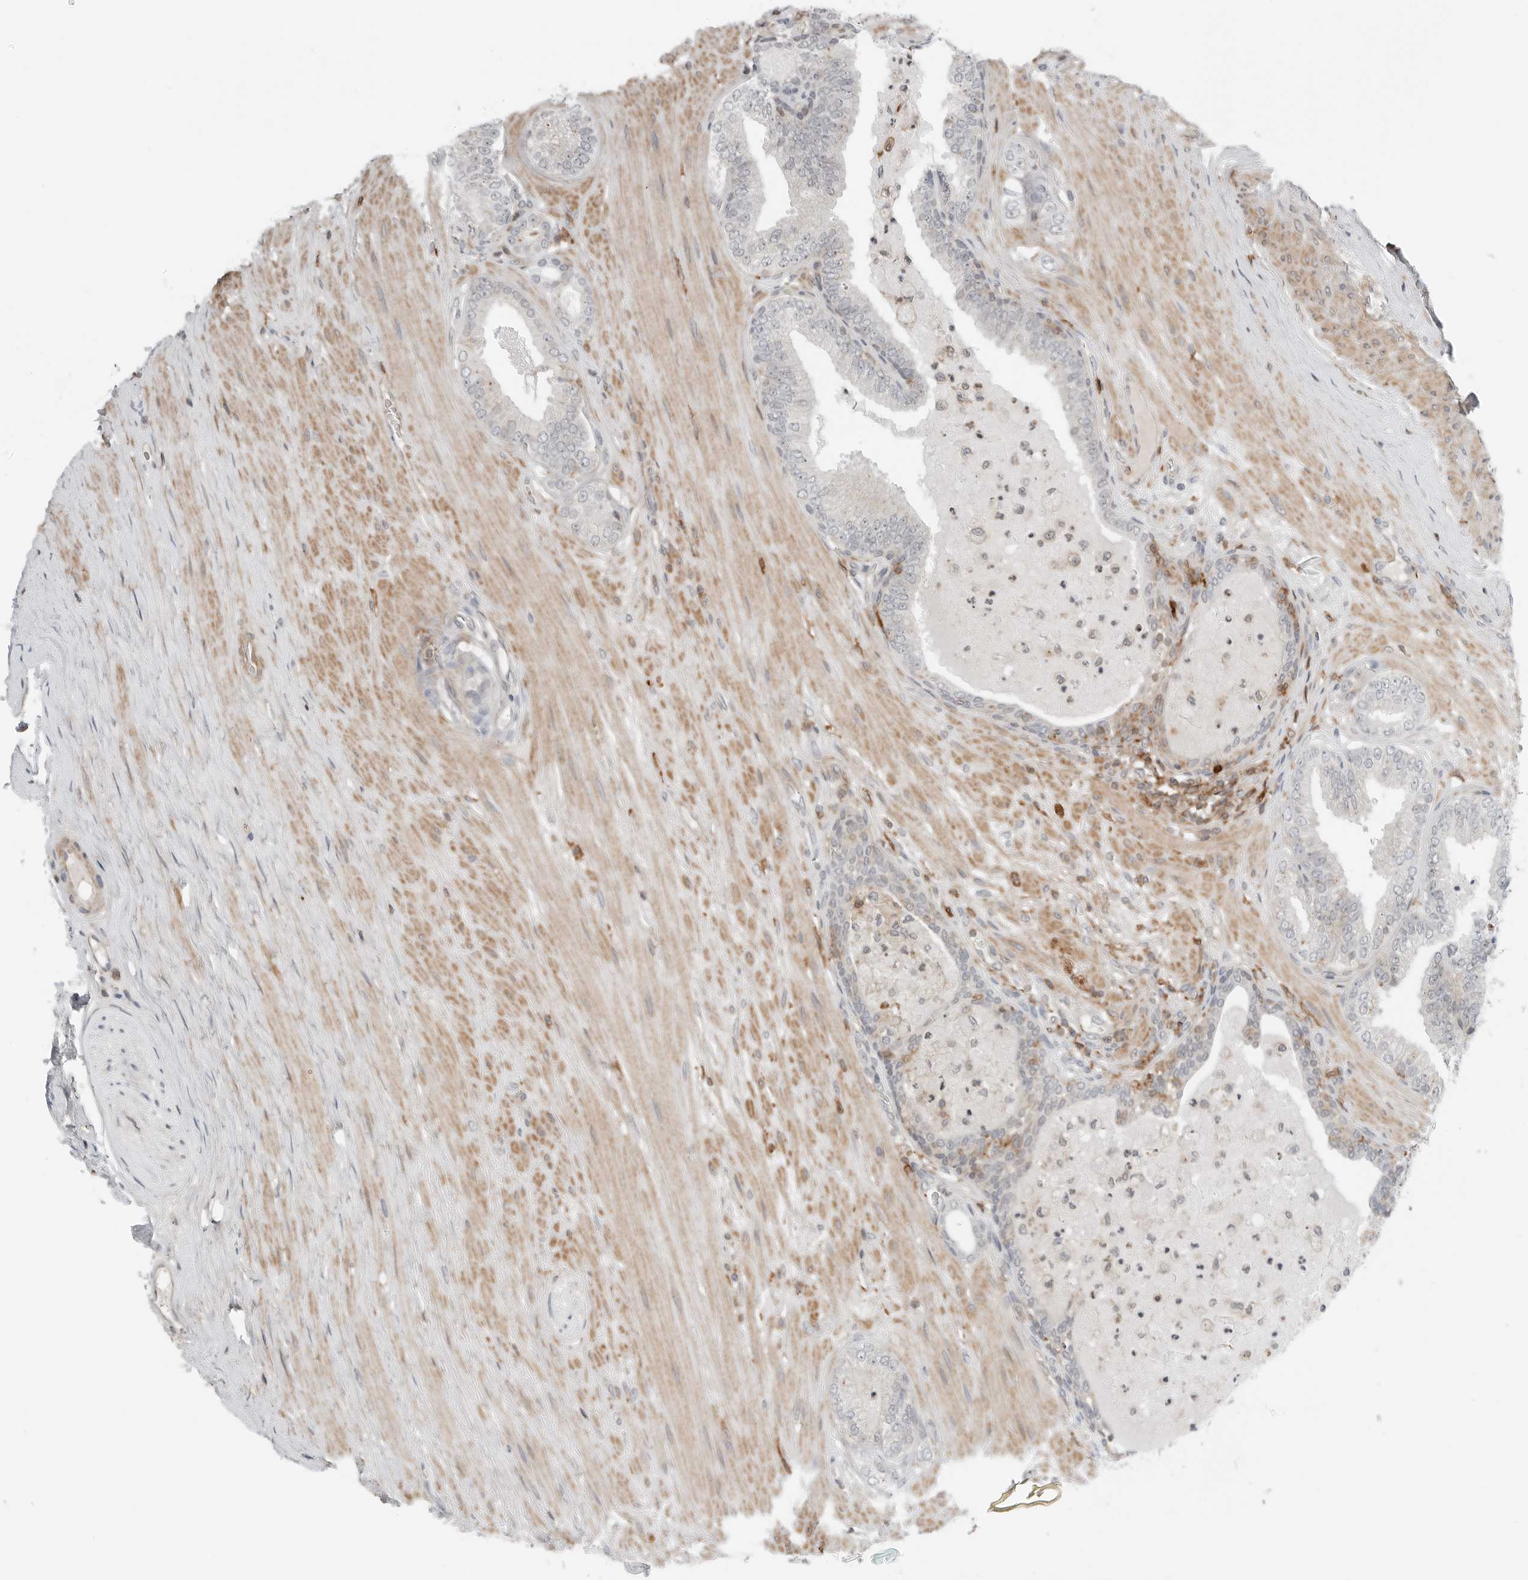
{"staining": {"intensity": "negative", "quantity": "none", "location": "none"}, "tissue": "prostate cancer", "cell_type": "Tumor cells", "image_type": "cancer", "snomed": [{"axis": "morphology", "description": "Adenocarcinoma, Low grade"}, {"axis": "topography", "description": "Prostate"}], "caption": "A micrograph of human prostate low-grade adenocarcinoma is negative for staining in tumor cells. The staining is performed using DAB (3,3'-diaminobenzidine) brown chromogen with nuclei counter-stained in using hematoxylin.", "gene": "LEFTY2", "patient": {"sex": "male", "age": 63}}